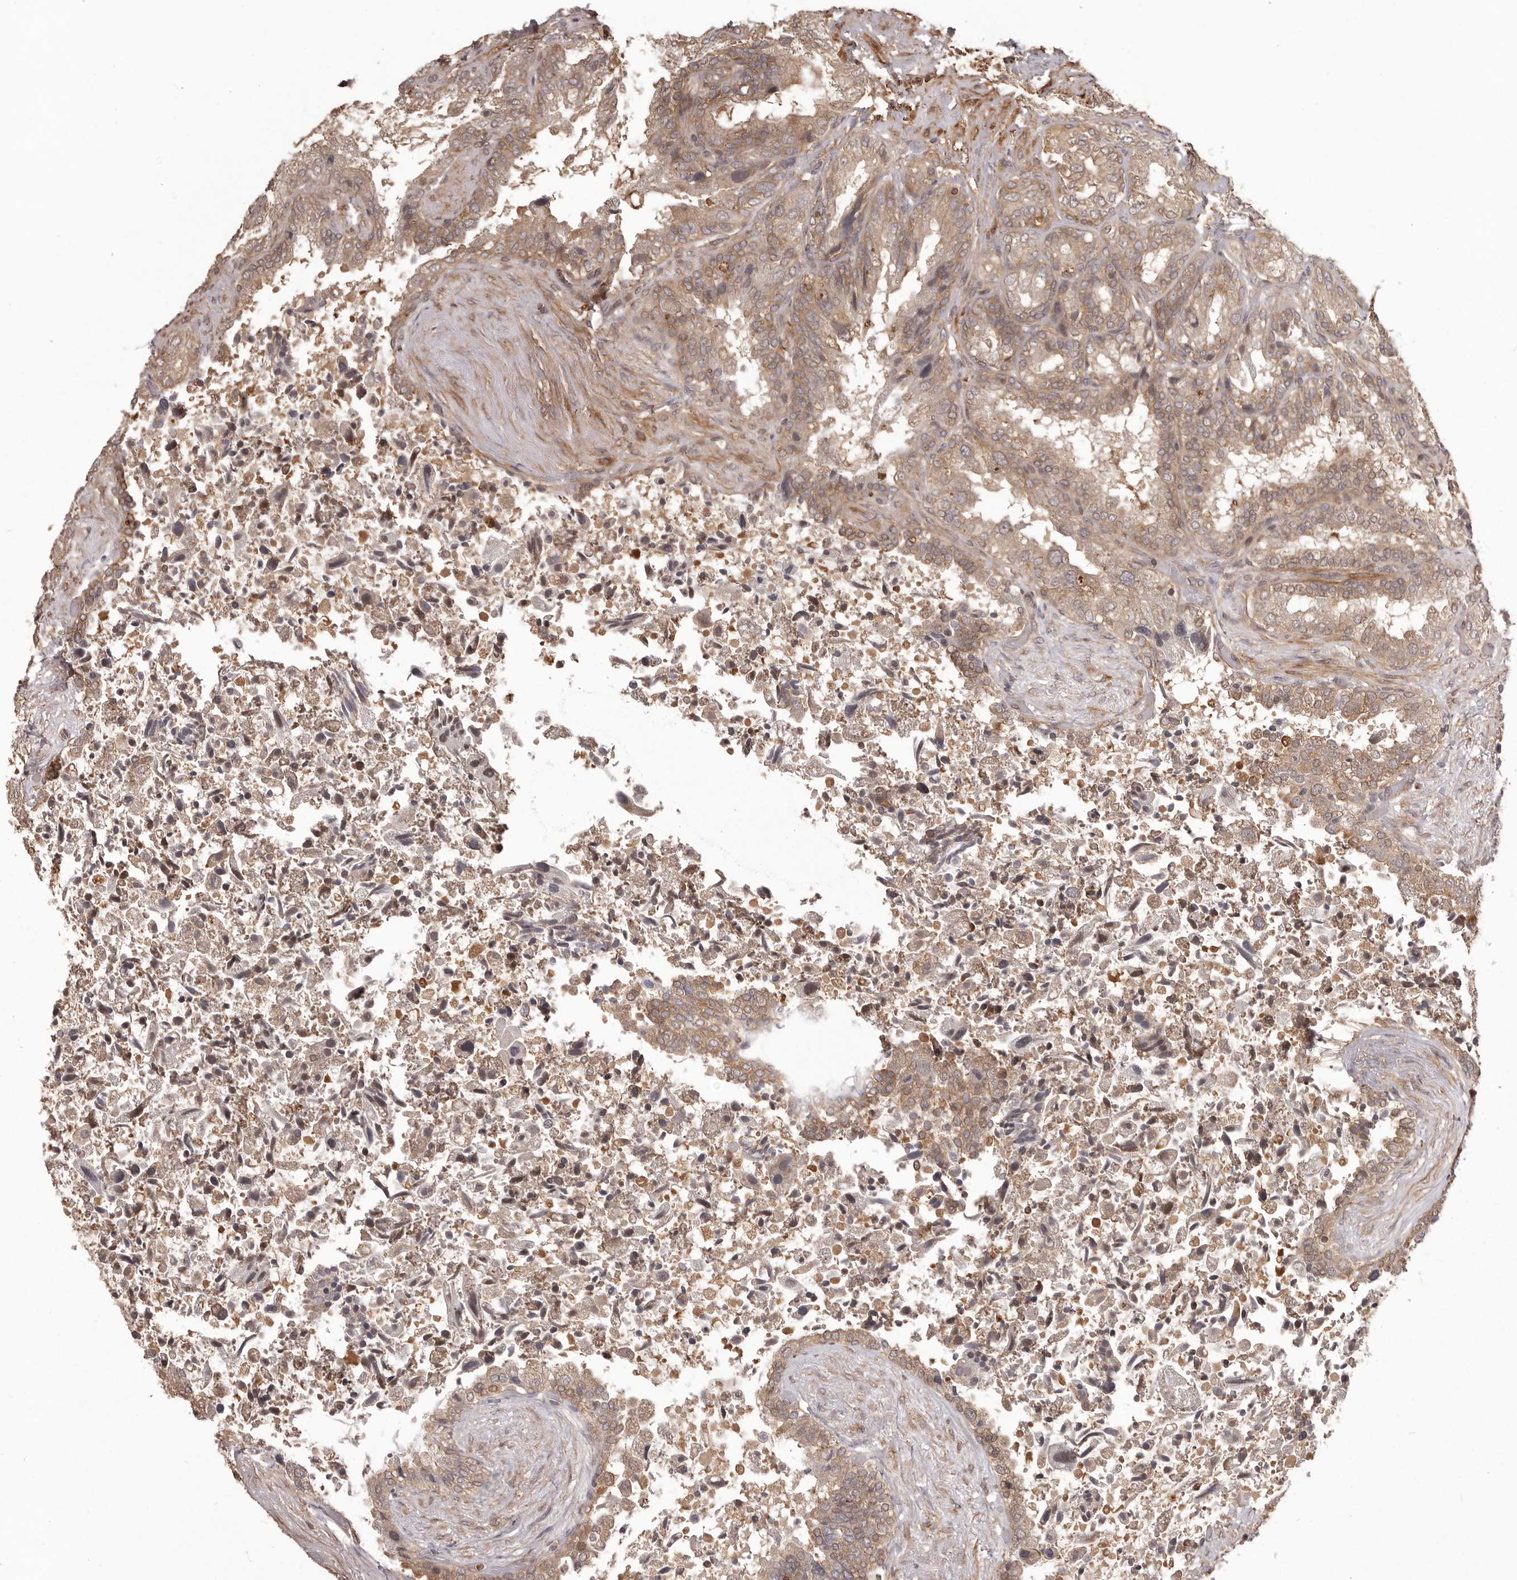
{"staining": {"intensity": "moderate", "quantity": ">75%", "location": "cytoplasmic/membranous"}, "tissue": "seminal vesicle", "cell_type": "Glandular cells", "image_type": "normal", "snomed": [{"axis": "morphology", "description": "Normal tissue, NOS"}, {"axis": "topography", "description": "Seminal veicle"}, {"axis": "topography", "description": "Peripheral nerve tissue"}], "caption": "A brown stain labels moderate cytoplasmic/membranous expression of a protein in glandular cells of benign human seminal vesicle. (DAB = brown stain, brightfield microscopy at high magnification).", "gene": "NFKBIA", "patient": {"sex": "male", "age": 63}}